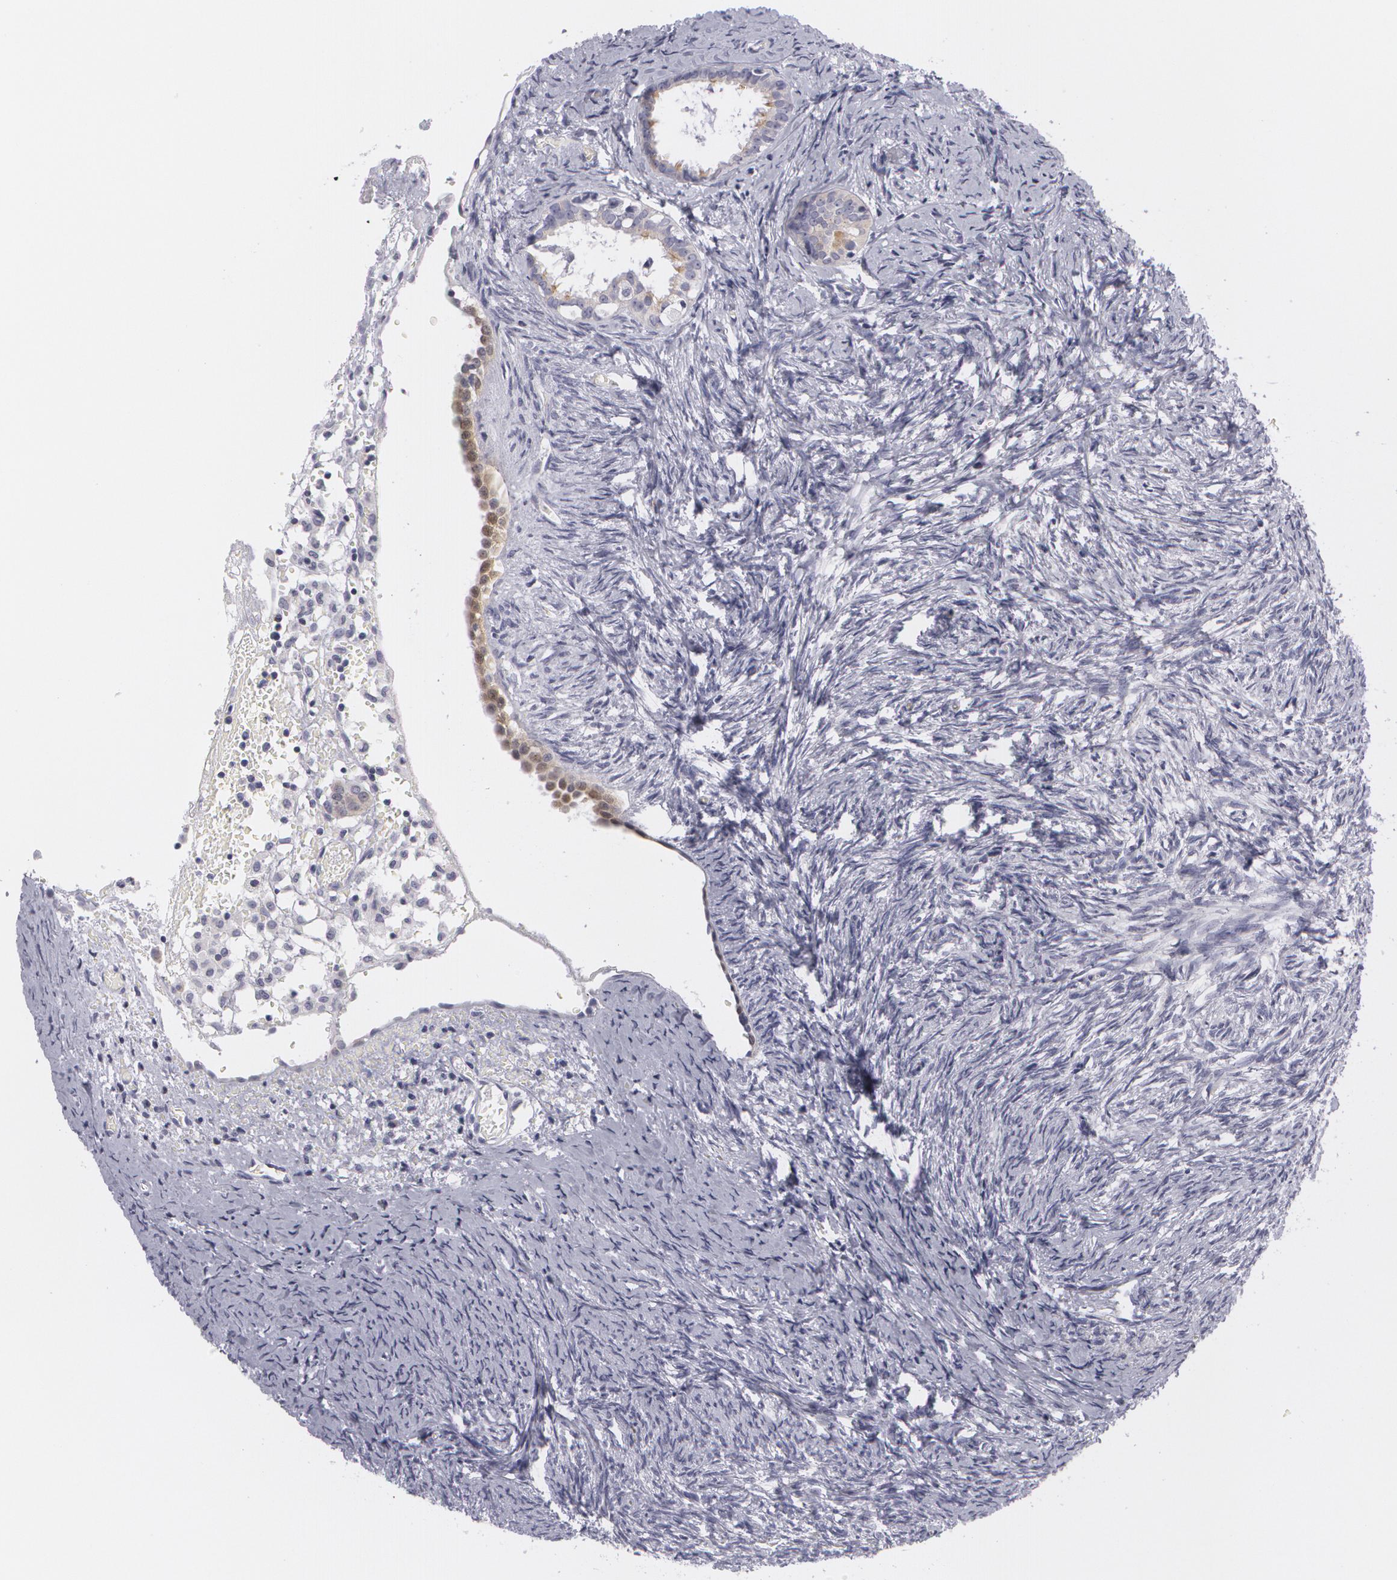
{"staining": {"intensity": "negative", "quantity": "none", "location": "none"}, "tissue": "ovary", "cell_type": "Follicle cells", "image_type": "normal", "snomed": [{"axis": "morphology", "description": "Normal tissue, NOS"}, {"axis": "topography", "description": "Ovary"}], "caption": "IHC image of benign human ovary stained for a protein (brown), which shows no positivity in follicle cells.", "gene": "MBNL3", "patient": {"sex": "female", "age": 54}}